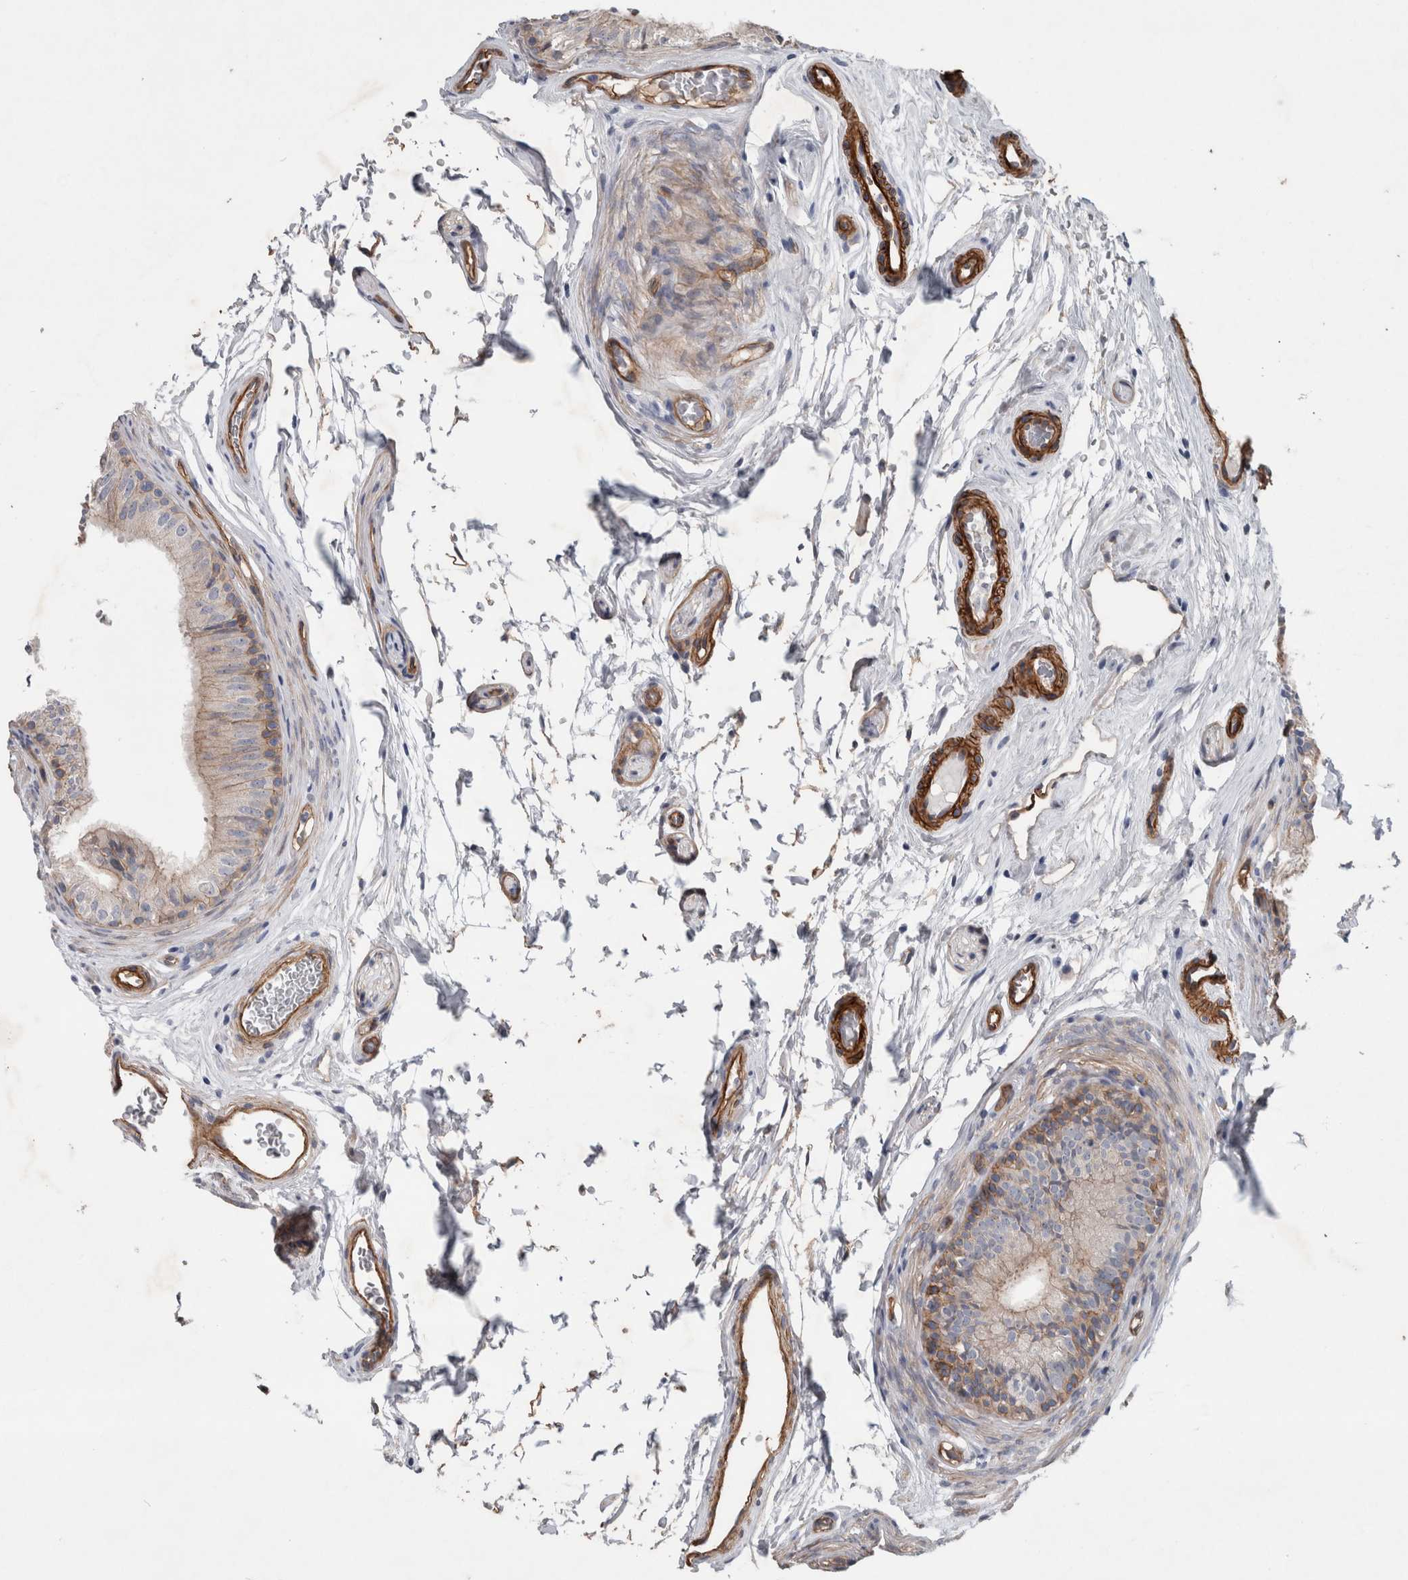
{"staining": {"intensity": "moderate", "quantity": "25%-75%", "location": "cytoplasmic/membranous"}, "tissue": "epididymis", "cell_type": "Glandular cells", "image_type": "normal", "snomed": [{"axis": "morphology", "description": "Normal tissue, NOS"}, {"axis": "topography", "description": "Epididymis"}], "caption": "A medium amount of moderate cytoplasmic/membranous positivity is identified in about 25%-75% of glandular cells in unremarkable epididymis. (Stains: DAB in brown, nuclei in blue, Microscopy: brightfield microscopy at high magnification).", "gene": "BCAM", "patient": {"sex": "male", "age": 36}}